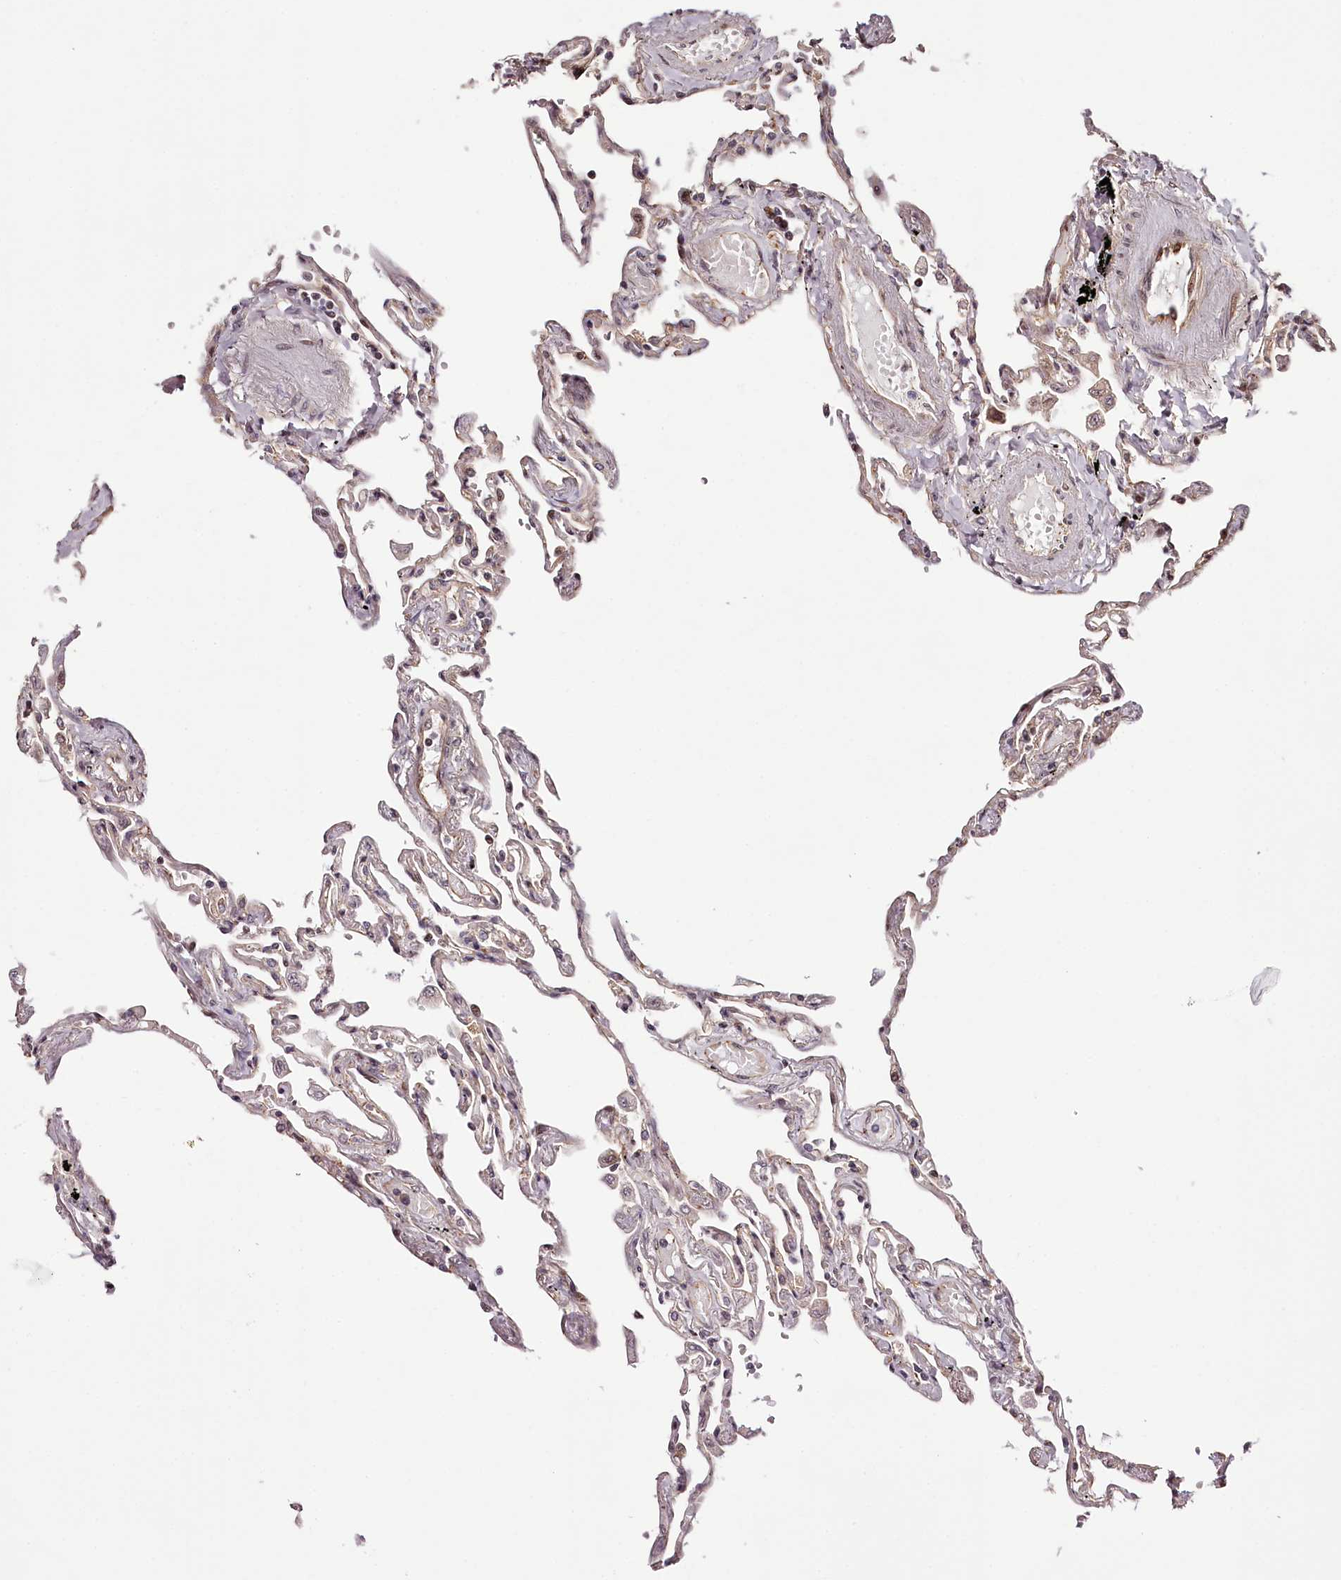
{"staining": {"intensity": "moderate", "quantity": "25%-75%", "location": "nuclear"}, "tissue": "lung", "cell_type": "Alveolar cells", "image_type": "normal", "snomed": [{"axis": "morphology", "description": "Normal tissue, NOS"}, {"axis": "topography", "description": "Lung"}], "caption": "Immunohistochemical staining of benign lung displays moderate nuclear protein staining in approximately 25%-75% of alveolar cells.", "gene": "TTC33", "patient": {"sex": "female", "age": 67}}